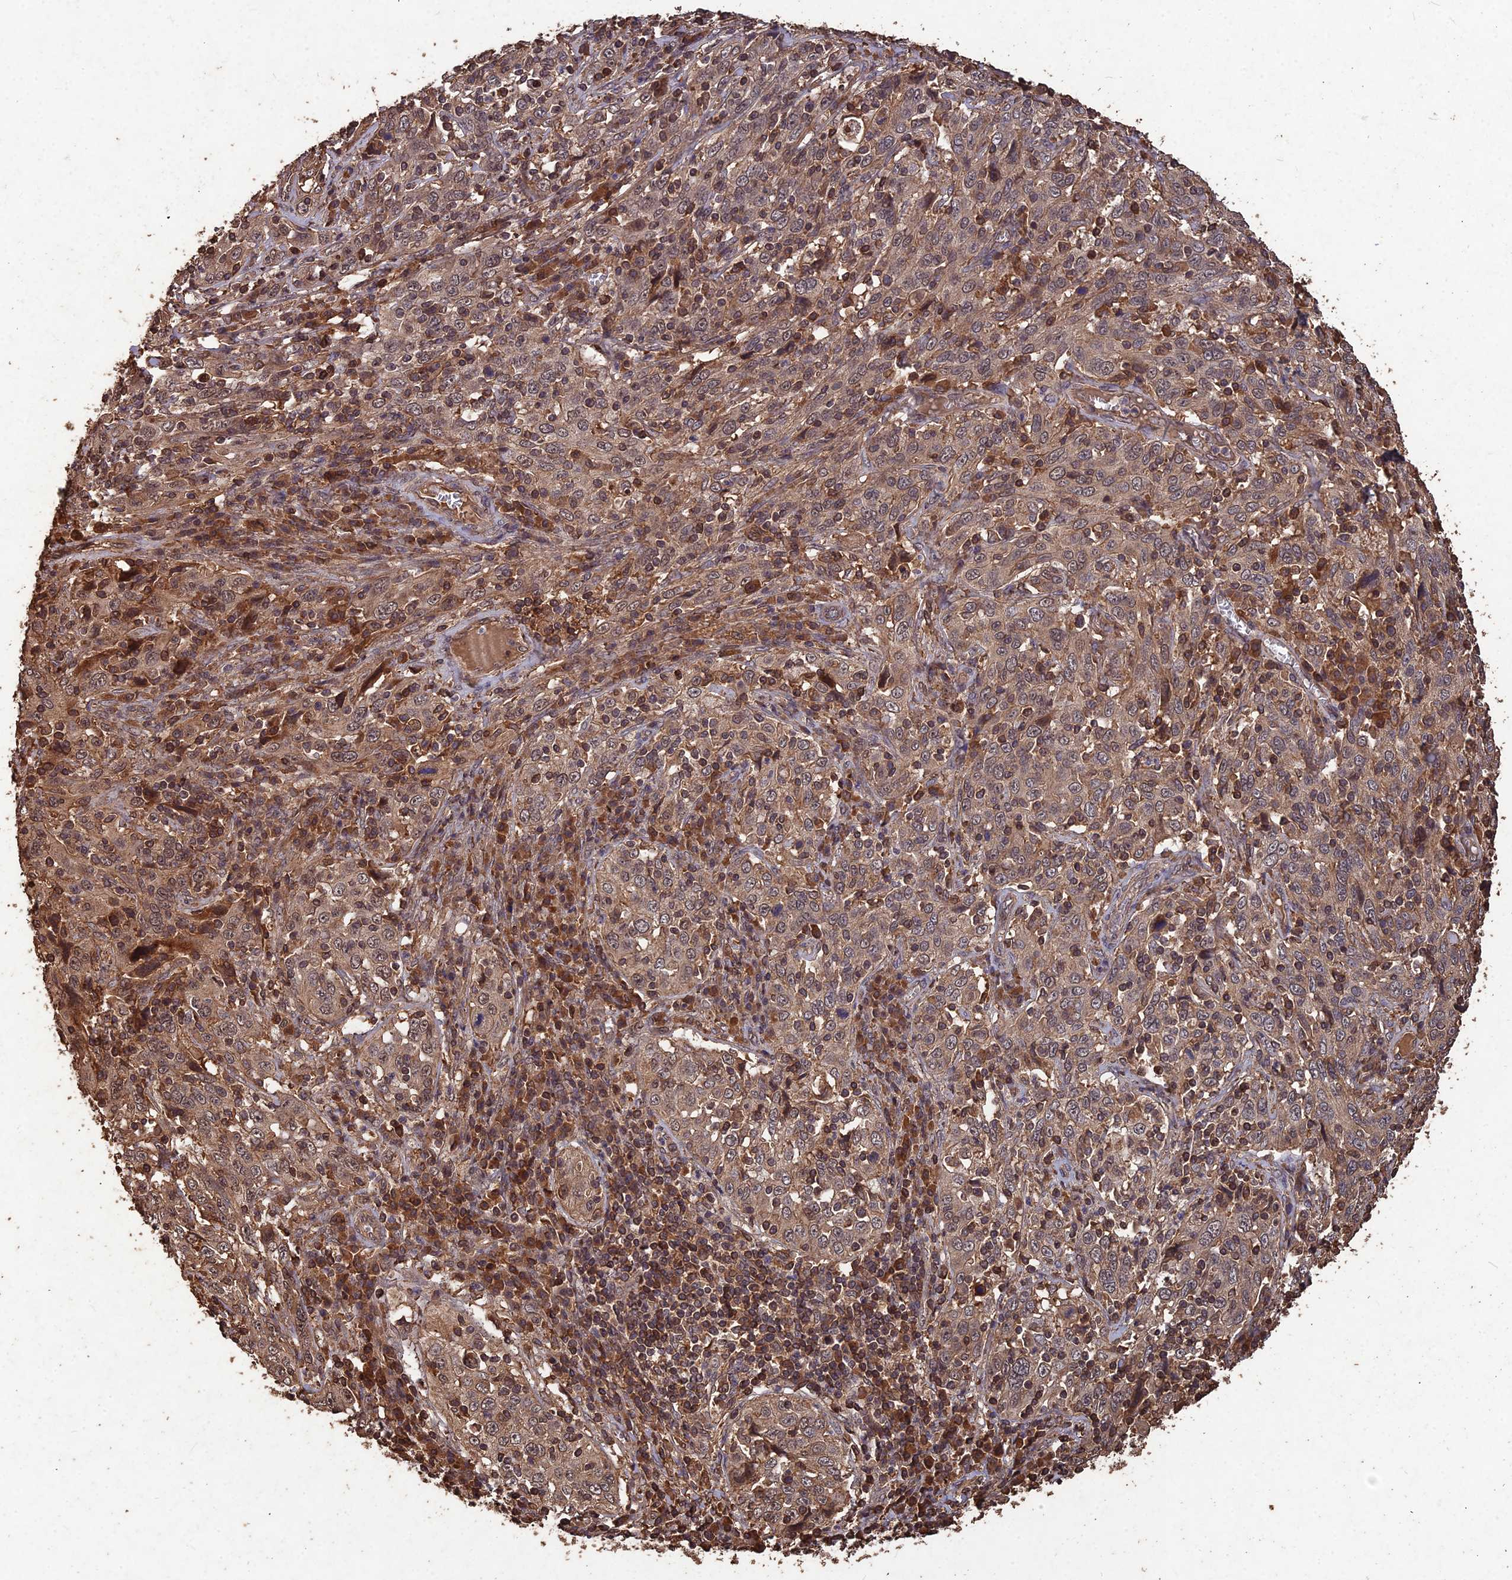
{"staining": {"intensity": "moderate", "quantity": ">75%", "location": "cytoplasmic/membranous,nuclear"}, "tissue": "cervical cancer", "cell_type": "Tumor cells", "image_type": "cancer", "snomed": [{"axis": "morphology", "description": "Squamous cell carcinoma, NOS"}, {"axis": "topography", "description": "Cervix"}], "caption": "Immunohistochemistry micrograph of neoplastic tissue: cervical cancer (squamous cell carcinoma) stained using immunohistochemistry exhibits medium levels of moderate protein expression localized specifically in the cytoplasmic/membranous and nuclear of tumor cells, appearing as a cytoplasmic/membranous and nuclear brown color.", "gene": "SYMPK", "patient": {"sex": "female", "age": 46}}